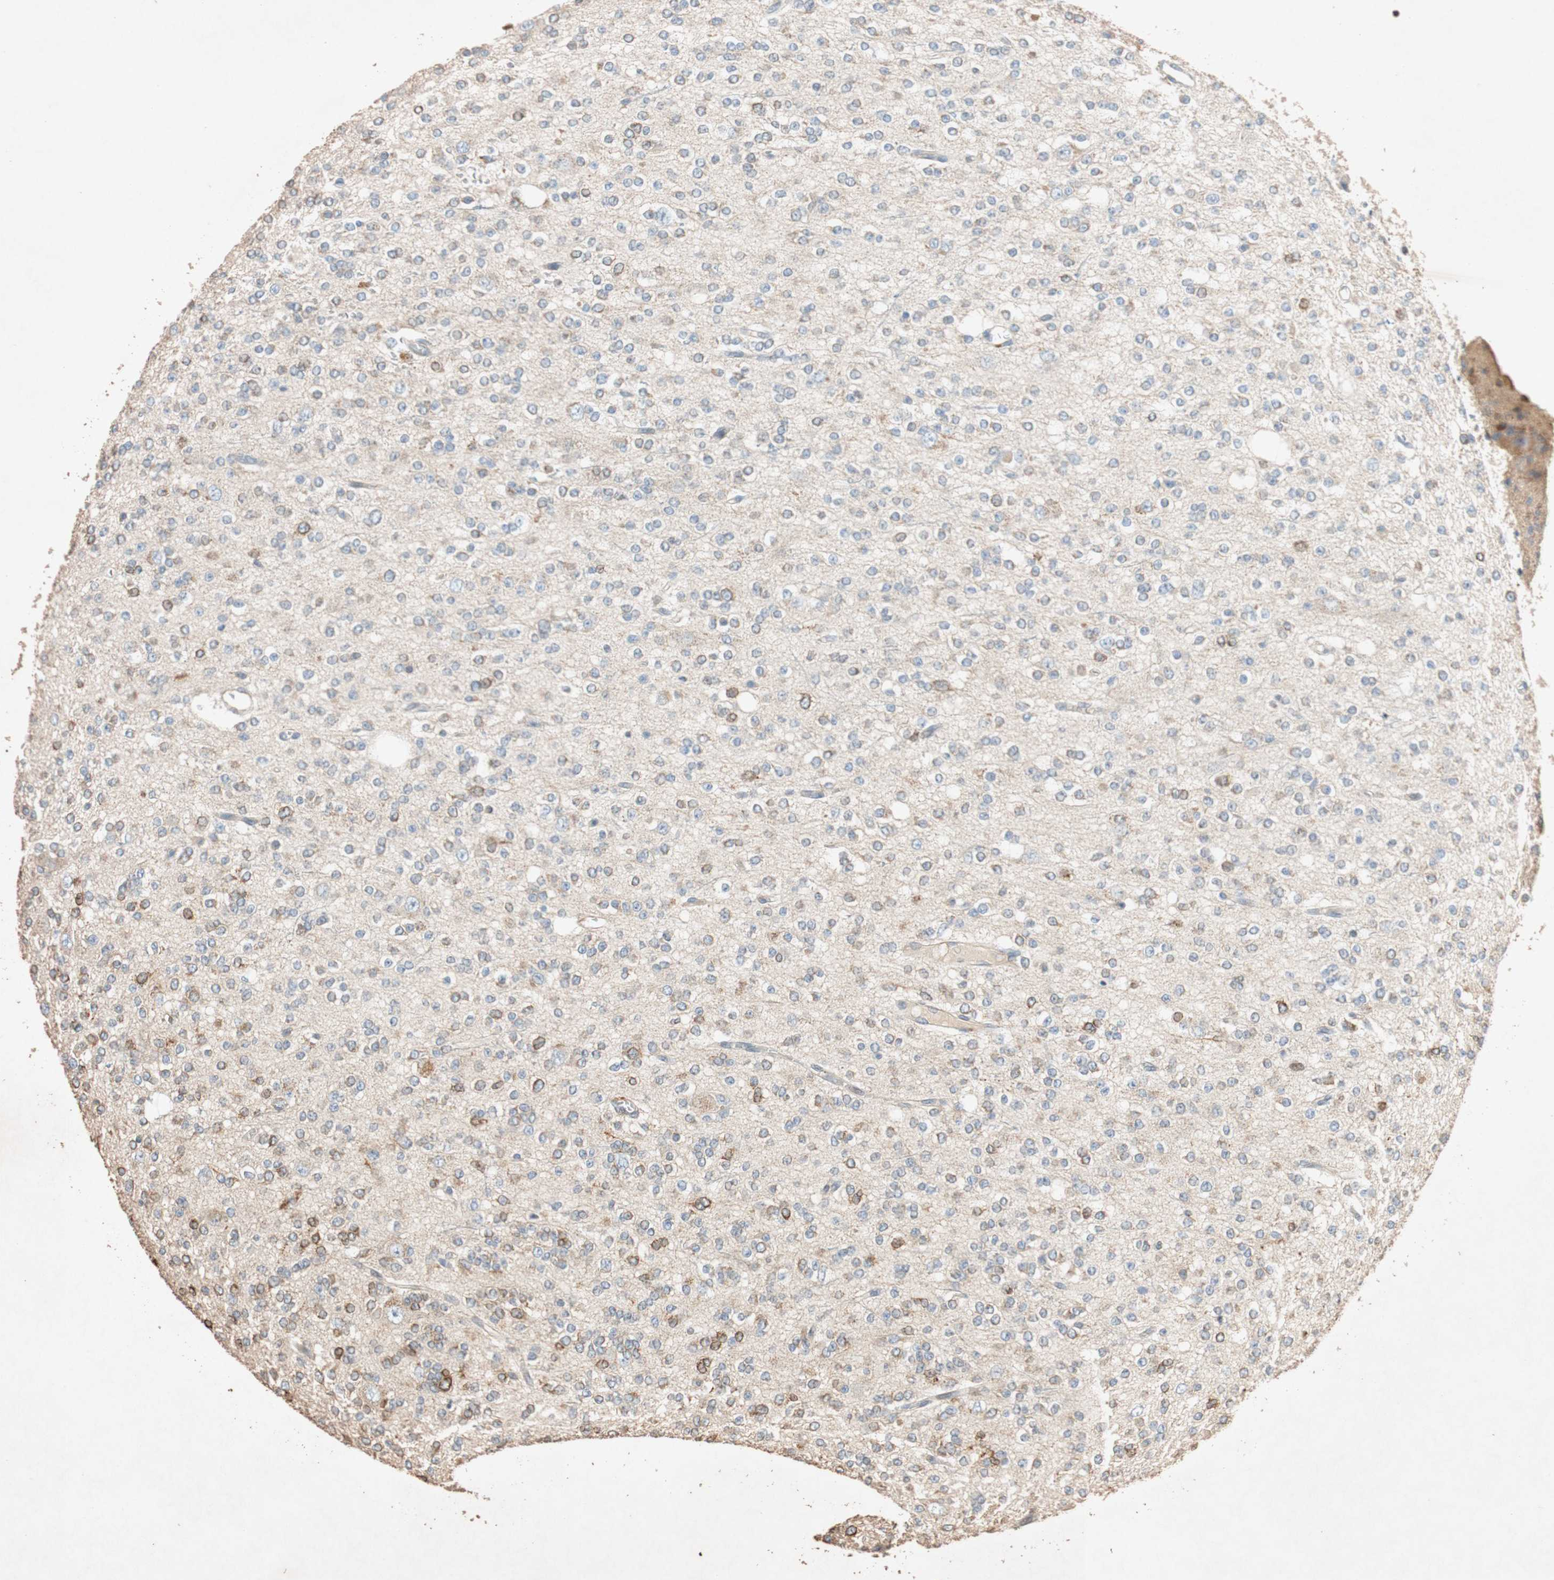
{"staining": {"intensity": "weak", "quantity": "25%-75%", "location": "cytoplasmic/membranous"}, "tissue": "glioma", "cell_type": "Tumor cells", "image_type": "cancer", "snomed": [{"axis": "morphology", "description": "Glioma, malignant, Low grade"}, {"axis": "topography", "description": "Brain"}], "caption": "Tumor cells show low levels of weak cytoplasmic/membranous positivity in approximately 25%-75% of cells in glioma. The protein of interest is shown in brown color, while the nuclei are stained blue.", "gene": "TUBB", "patient": {"sex": "male", "age": 38}}